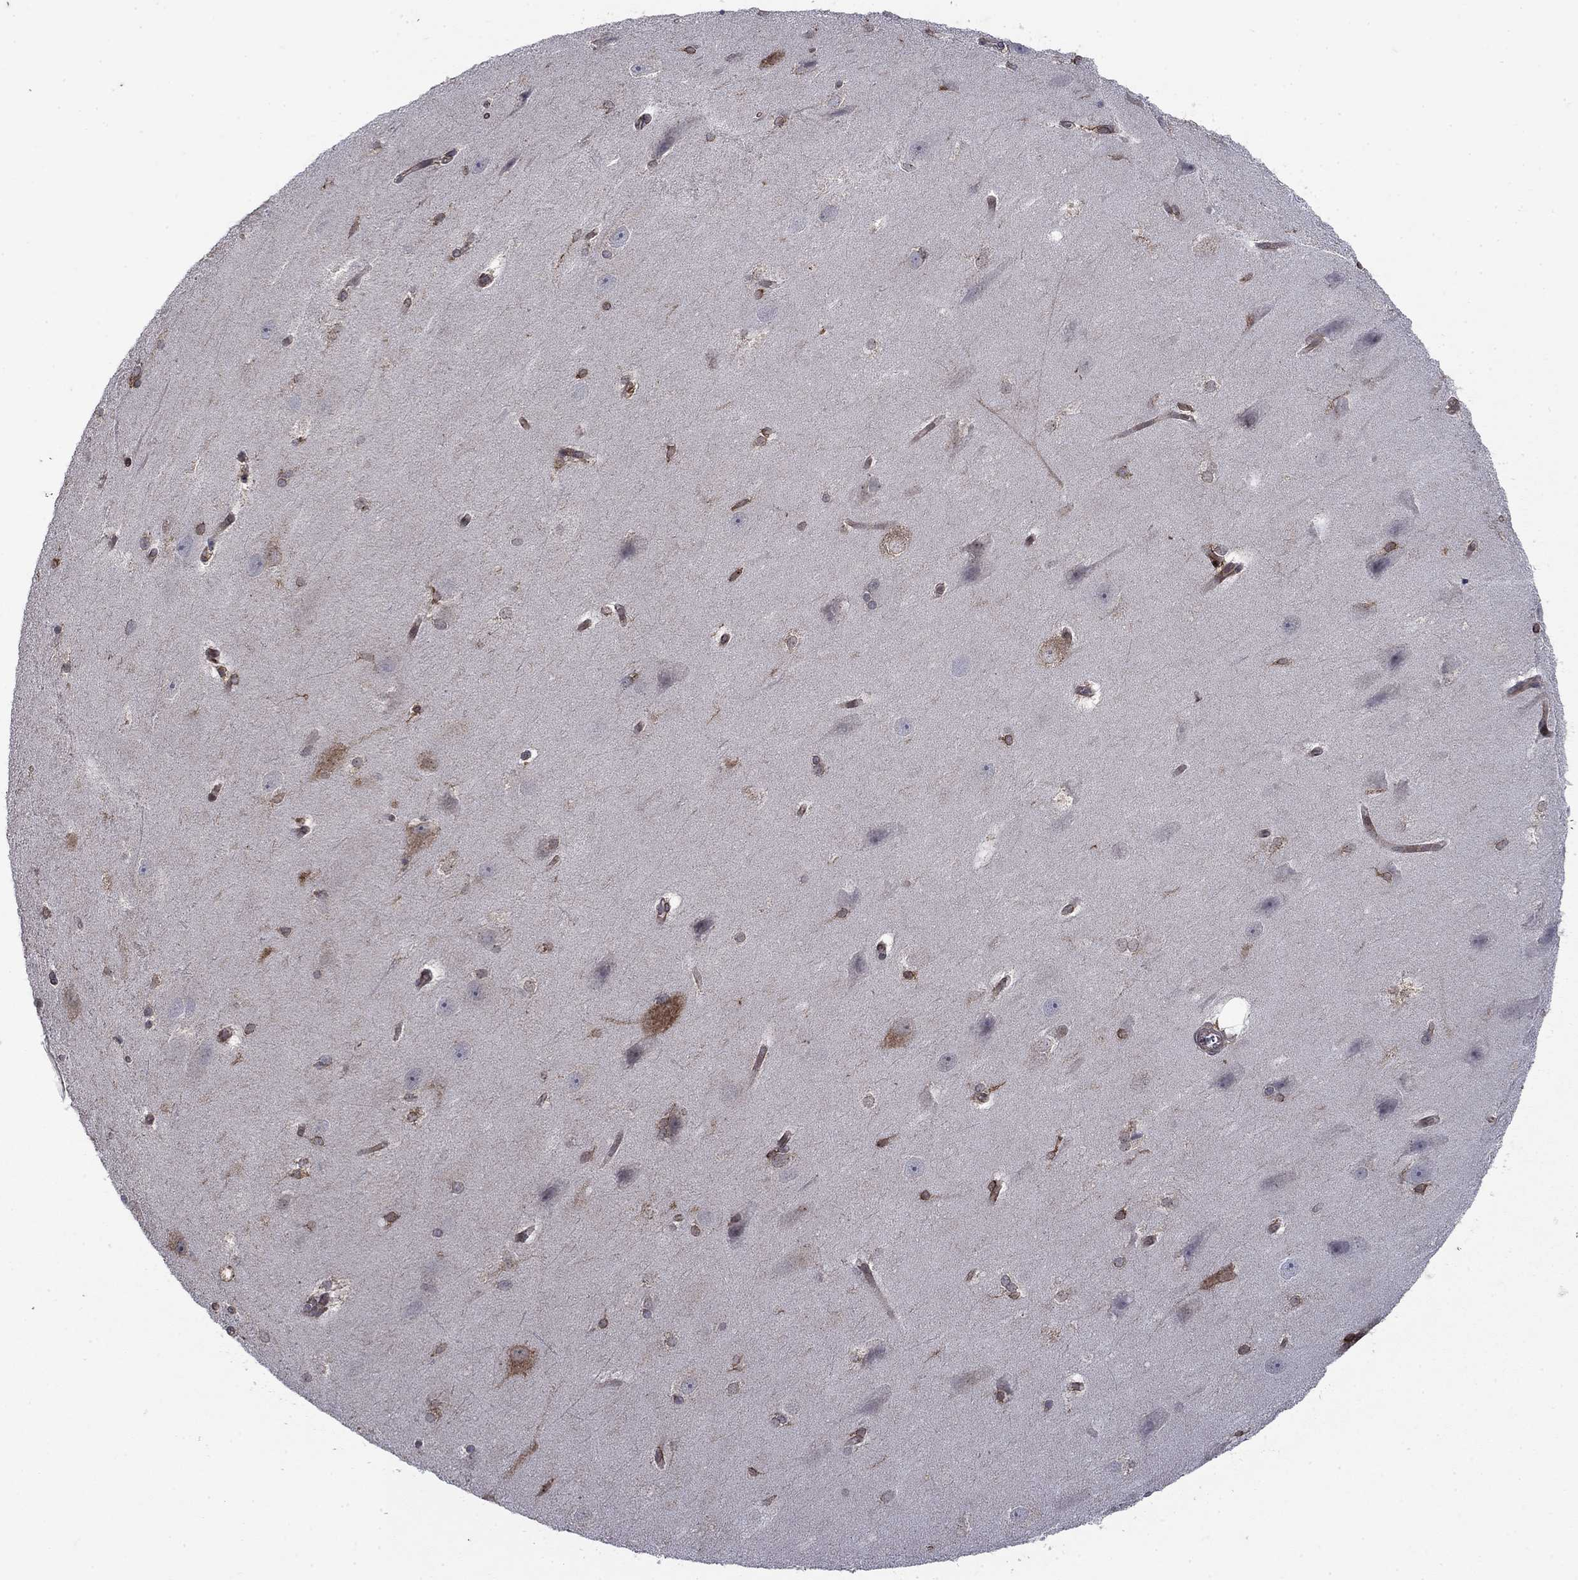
{"staining": {"intensity": "moderate", "quantity": ">75%", "location": "cytoplasmic/membranous"}, "tissue": "hippocampus", "cell_type": "Glial cells", "image_type": "normal", "snomed": [{"axis": "morphology", "description": "Normal tissue, NOS"}, {"axis": "topography", "description": "Cerebral cortex"}, {"axis": "topography", "description": "Hippocampus"}], "caption": "Immunohistochemistry (DAB (3,3'-diaminobenzidine)) staining of normal human hippocampus reveals moderate cytoplasmic/membranous protein staining in about >75% of glial cells.", "gene": "DHRS7", "patient": {"sex": "female", "age": 19}}